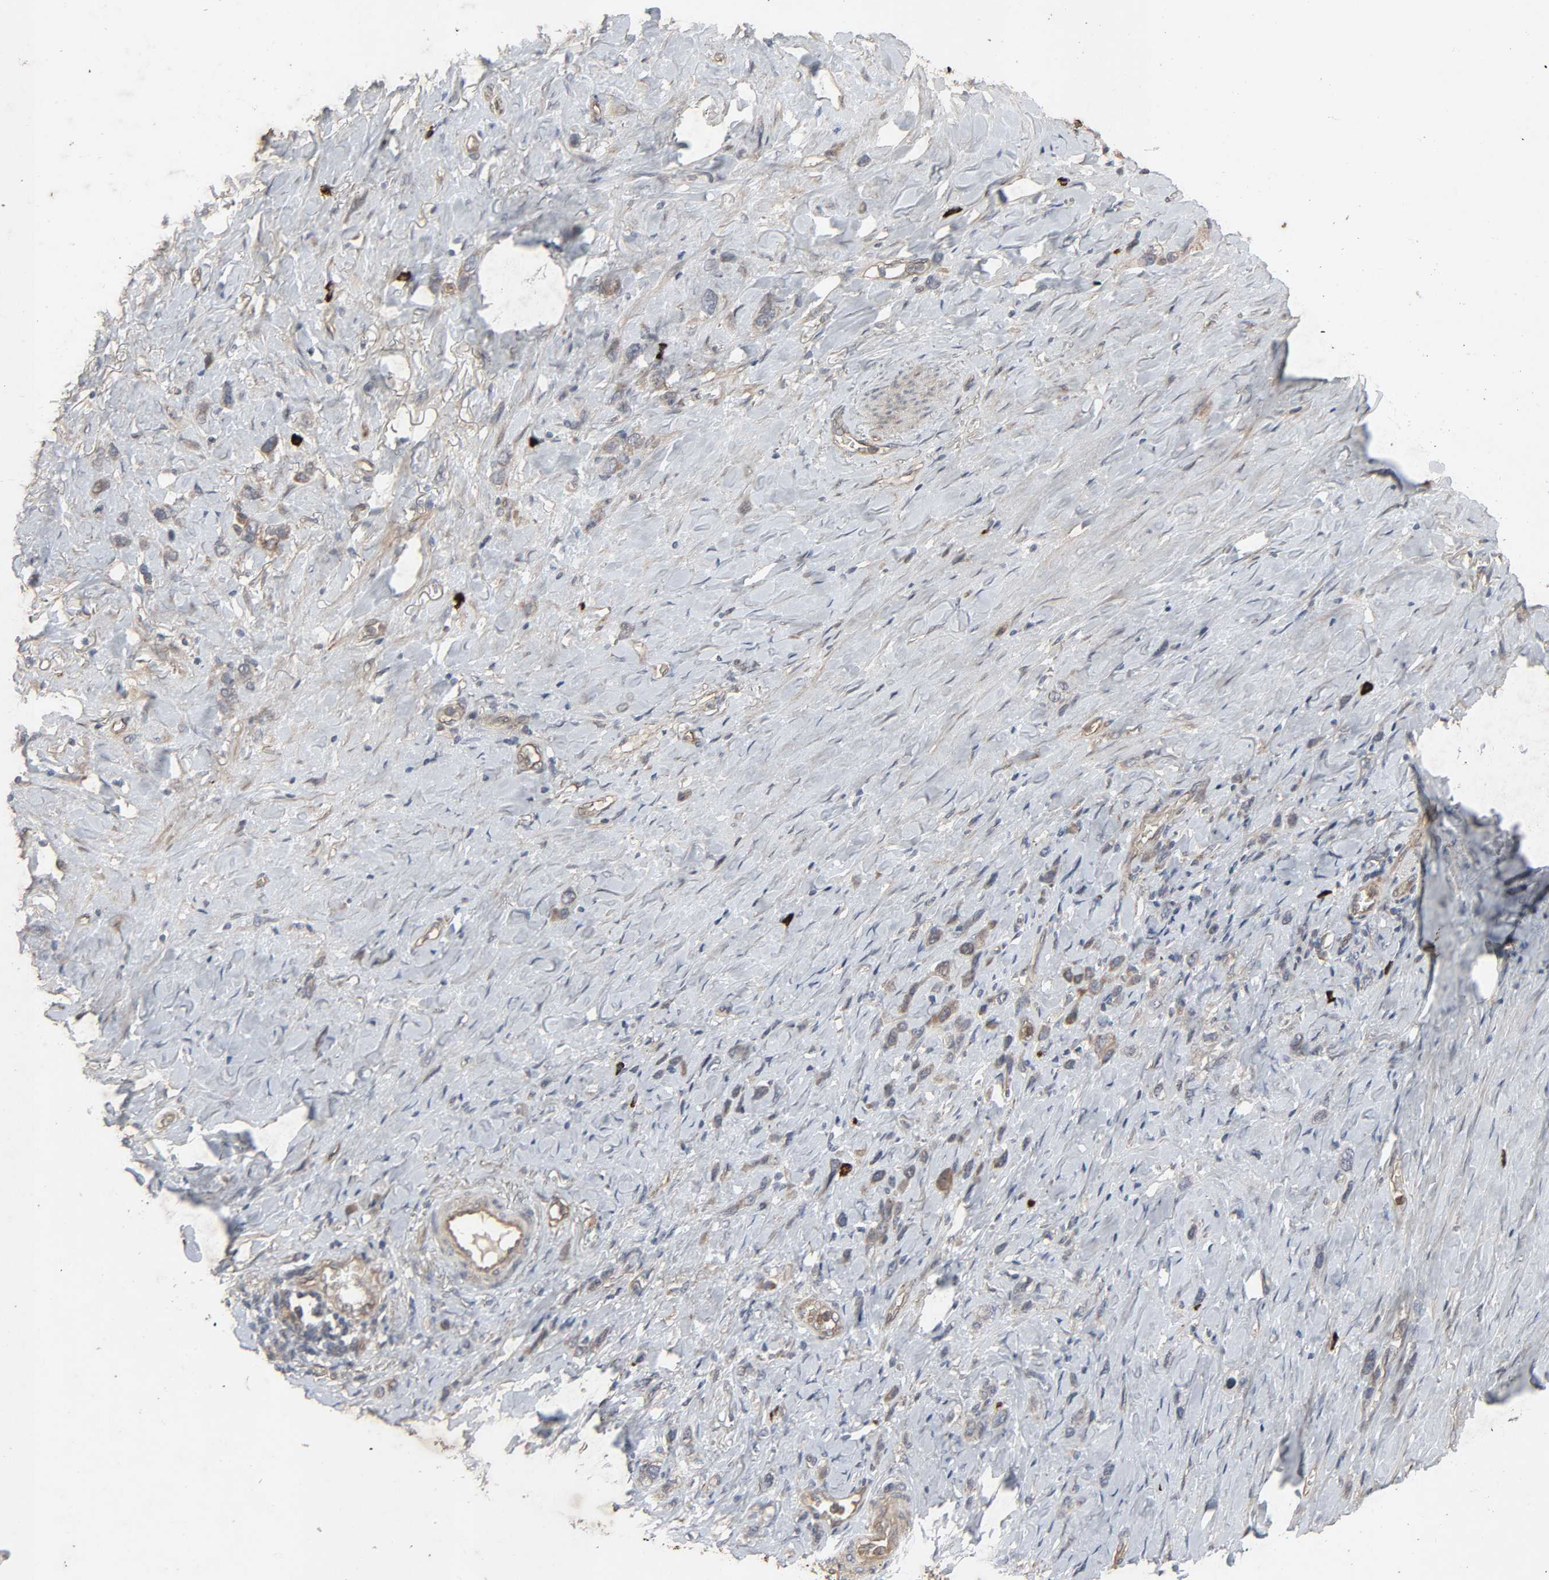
{"staining": {"intensity": "weak", "quantity": ">75%", "location": "cytoplasmic/membranous"}, "tissue": "stomach cancer", "cell_type": "Tumor cells", "image_type": "cancer", "snomed": [{"axis": "morphology", "description": "Normal tissue, NOS"}, {"axis": "morphology", "description": "Adenocarcinoma, NOS"}, {"axis": "morphology", "description": "Adenocarcinoma, High grade"}, {"axis": "topography", "description": "Stomach, upper"}, {"axis": "topography", "description": "Stomach"}], "caption": "Brown immunohistochemical staining in stomach adenocarcinoma demonstrates weak cytoplasmic/membranous expression in about >75% of tumor cells. Nuclei are stained in blue.", "gene": "ADCY4", "patient": {"sex": "female", "age": 65}}